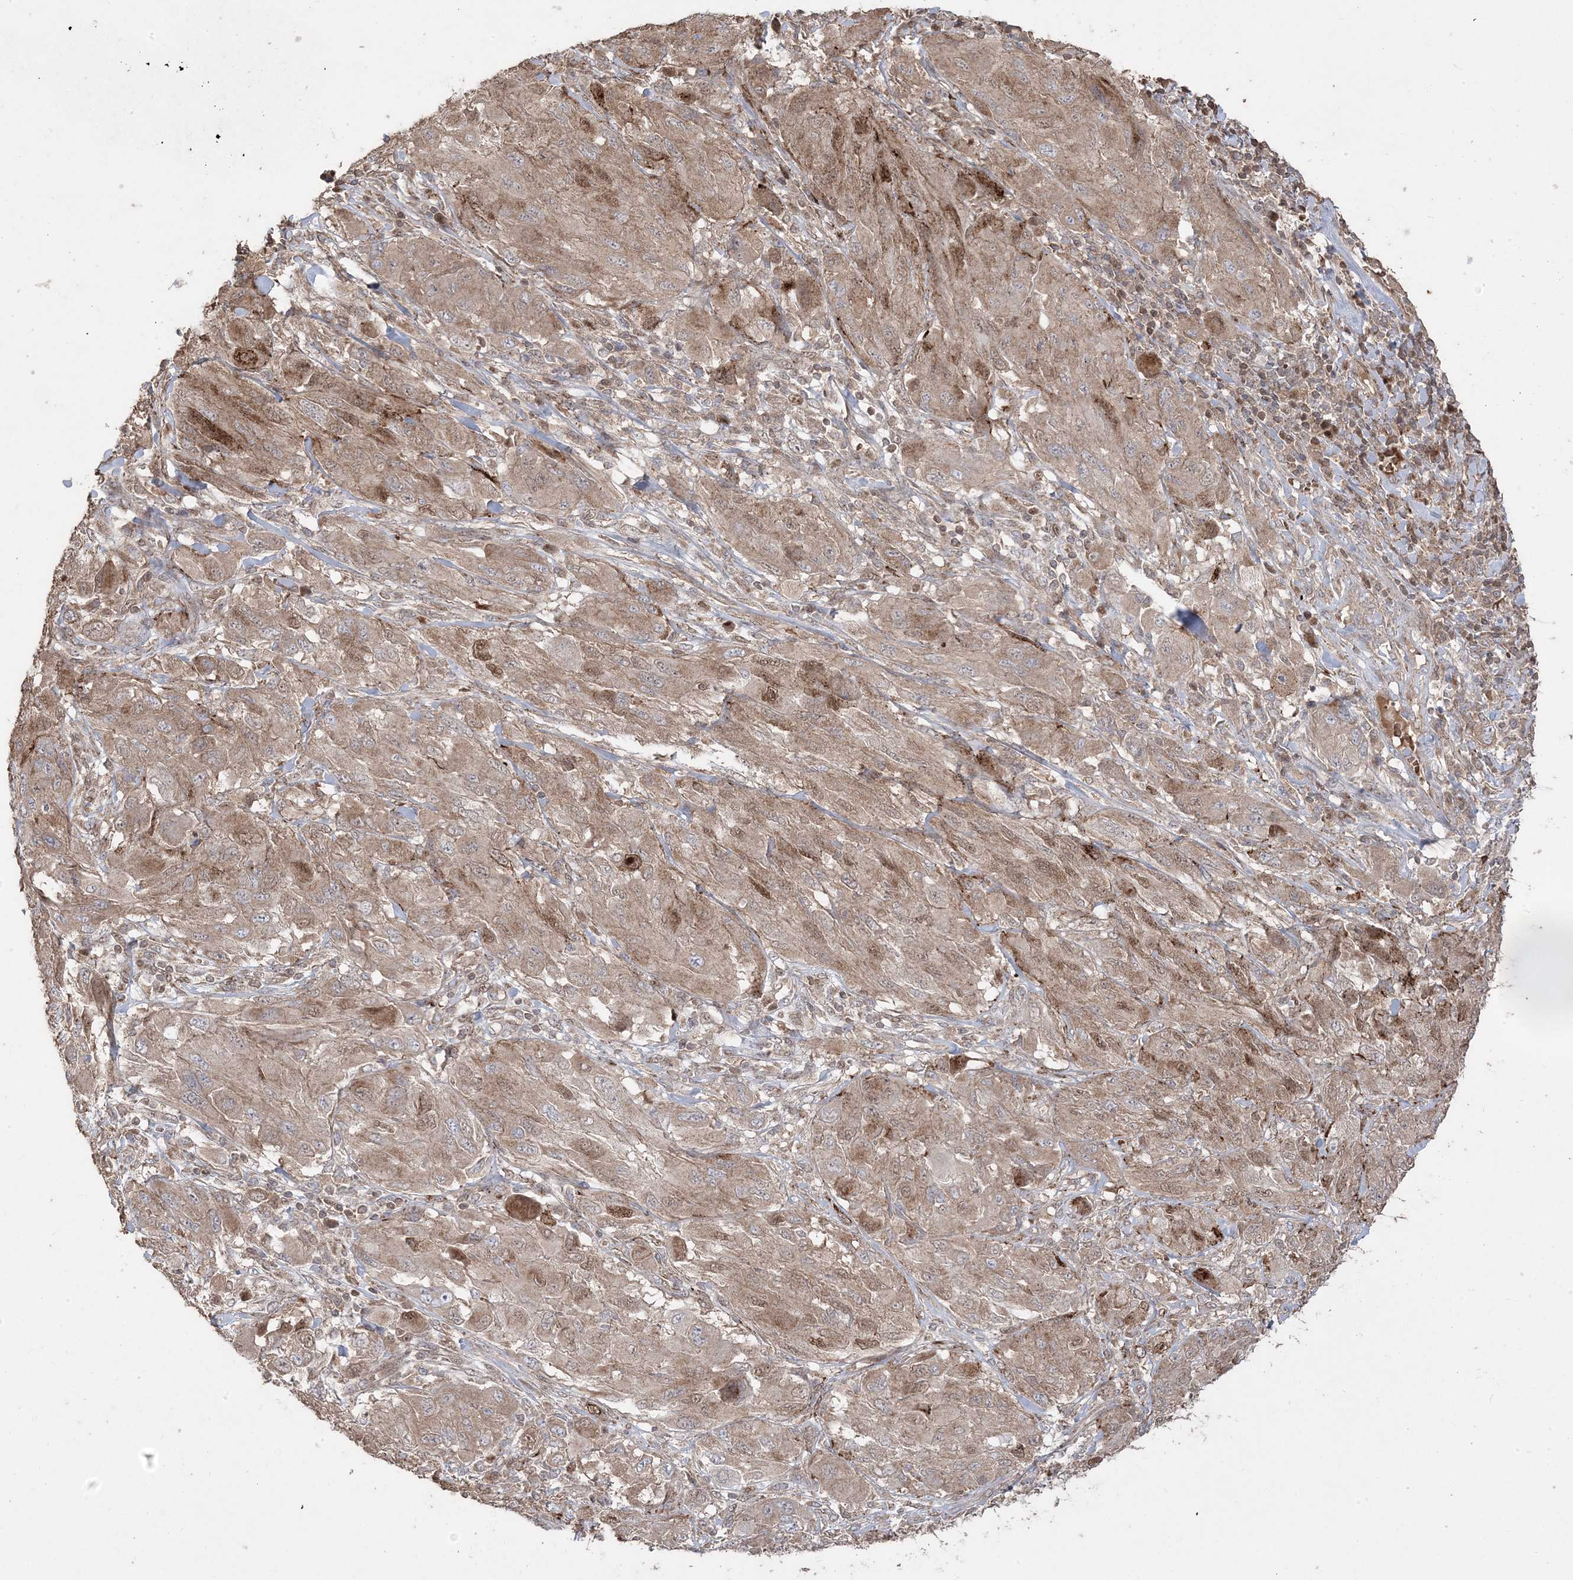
{"staining": {"intensity": "moderate", "quantity": "25%-75%", "location": "cytoplasmic/membranous,nuclear"}, "tissue": "melanoma", "cell_type": "Tumor cells", "image_type": "cancer", "snomed": [{"axis": "morphology", "description": "Malignant melanoma, NOS"}, {"axis": "topography", "description": "Skin"}], "caption": "A brown stain shows moderate cytoplasmic/membranous and nuclear staining of a protein in malignant melanoma tumor cells. (Stains: DAB (3,3'-diaminobenzidine) in brown, nuclei in blue, Microscopy: brightfield microscopy at high magnification).", "gene": "PPOX", "patient": {"sex": "female", "age": 91}}